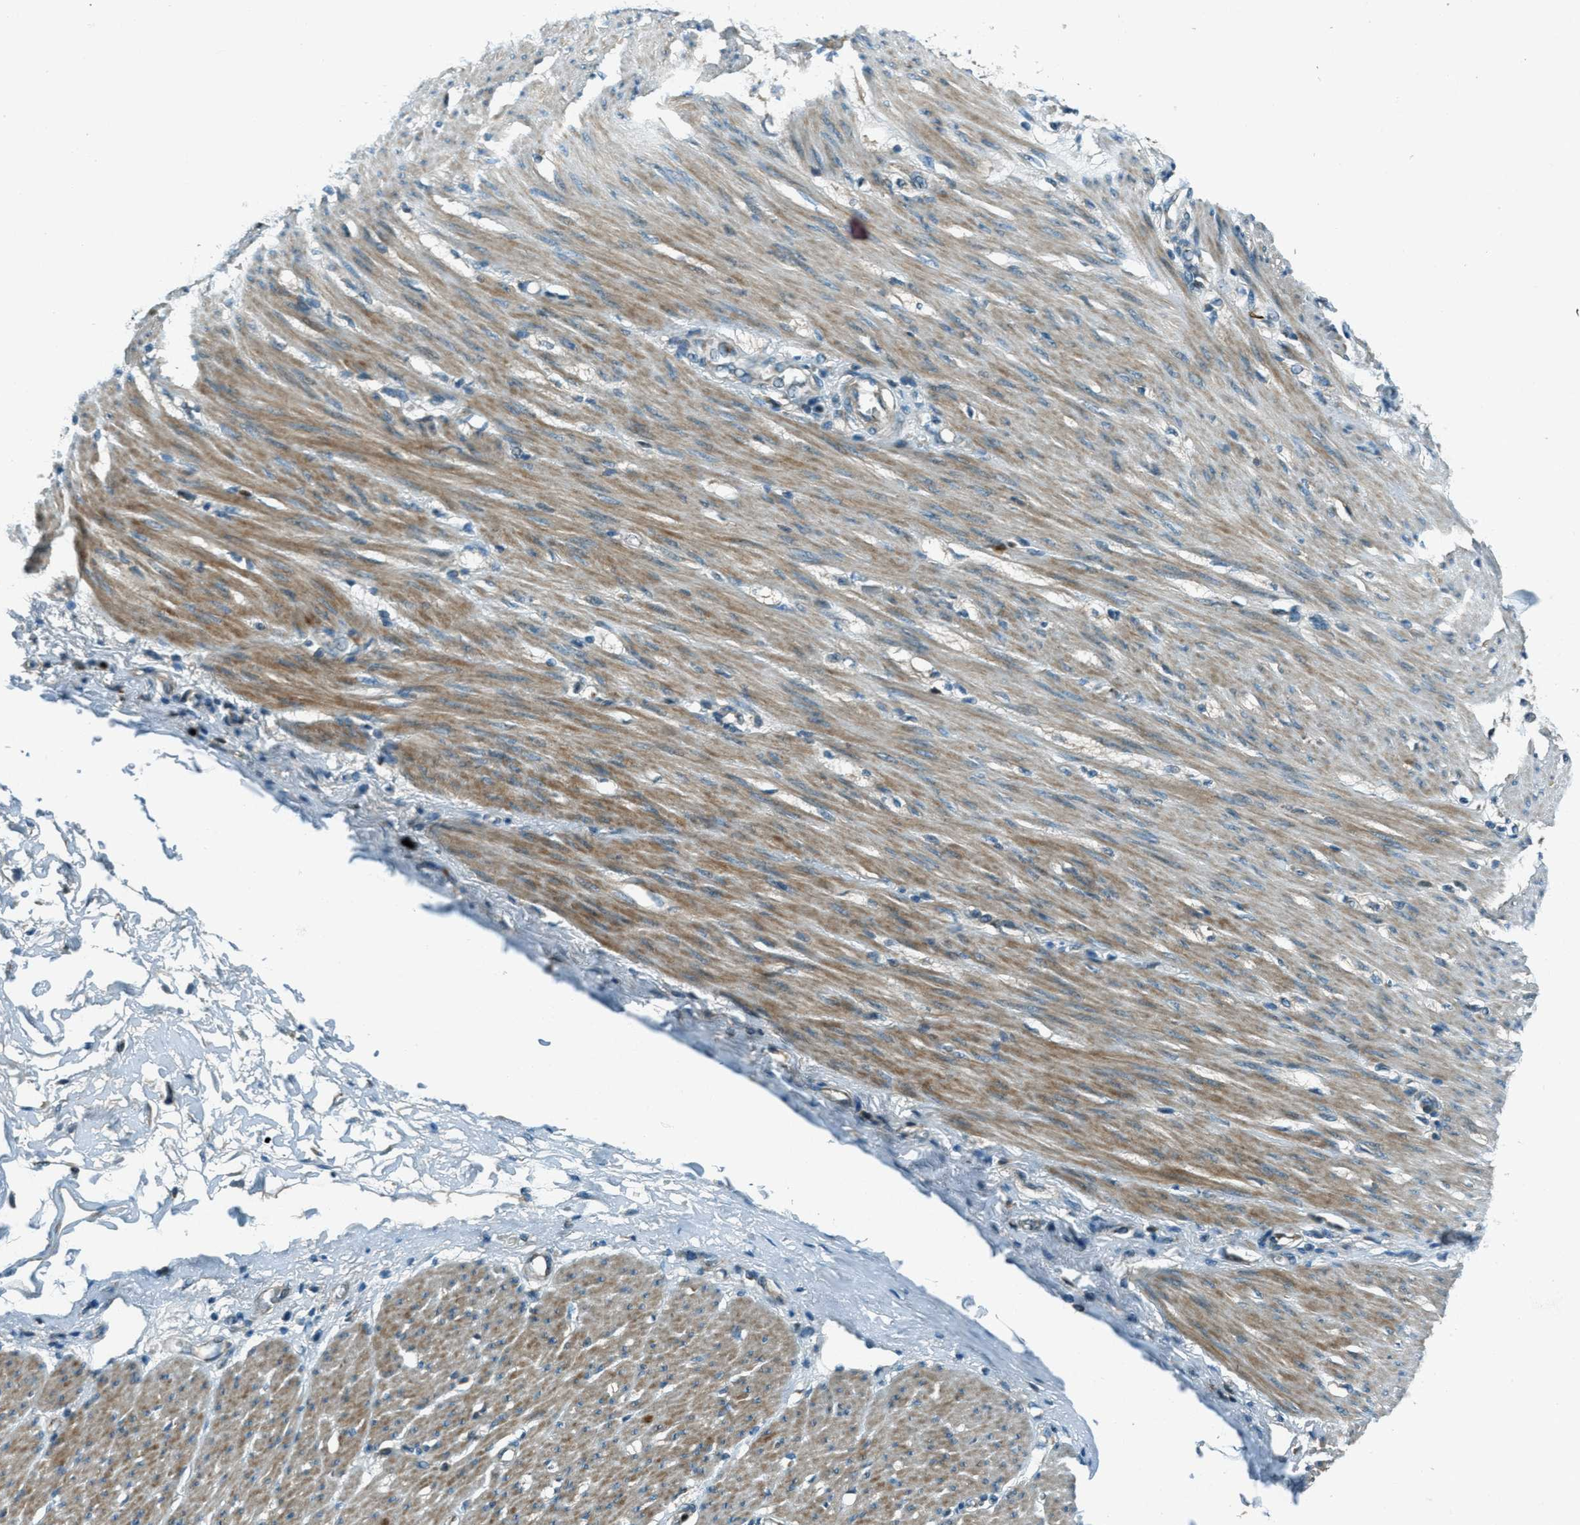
{"staining": {"intensity": "negative", "quantity": "none", "location": "none"}, "tissue": "adipose tissue", "cell_type": "Adipocytes", "image_type": "normal", "snomed": [{"axis": "morphology", "description": "Normal tissue, NOS"}, {"axis": "morphology", "description": "Adenocarcinoma, NOS"}, {"axis": "topography", "description": "Colon"}, {"axis": "topography", "description": "Peripheral nerve tissue"}], "caption": "Adipocytes show no significant protein staining in unremarkable adipose tissue. The staining is performed using DAB (3,3'-diaminobenzidine) brown chromogen with nuclei counter-stained in using hematoxylin.", "gene": "FAR1", "patient": {"sex": "male", "age": 14}}